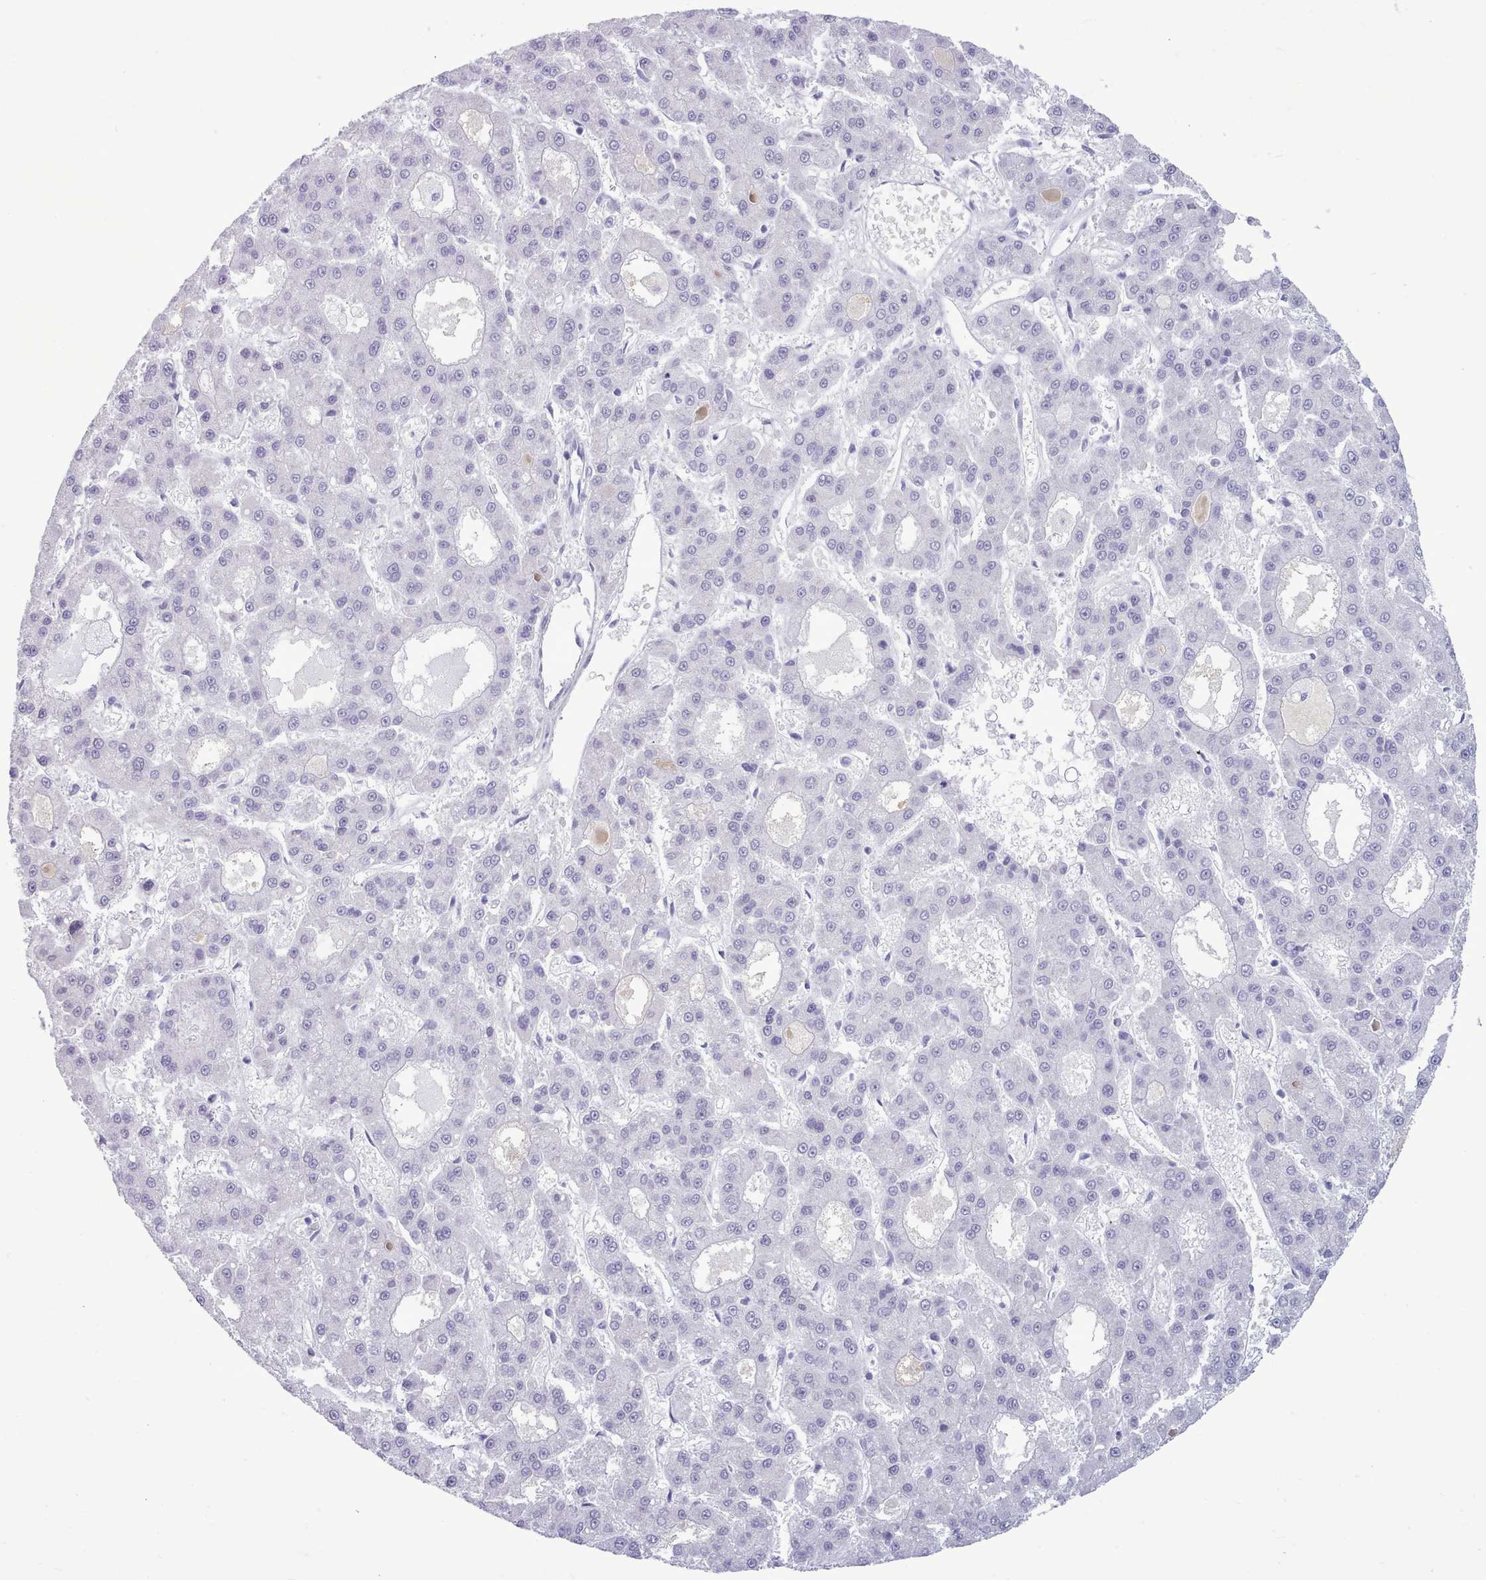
{"staining": {"intensity": "negative", "quantity": "none", "location": "none"}, "tissue": "liver cancer", "cell_type": "Tumor cells", "image_type": "cancer", "snomed": [{"axis": "morphology", "description": "Carcinoma, Hepatocellular, NOS"}, {"axis": "topography", "description": "Liver"}], "caption": "The immunohistochemistry (IHC) photomicrograph has no significant staining in tumor cells of liver cancer (hepatocellular carcinoma) tissue.", "gene": "FBXO48", "patient": {"sex": "male", "age": 70}}